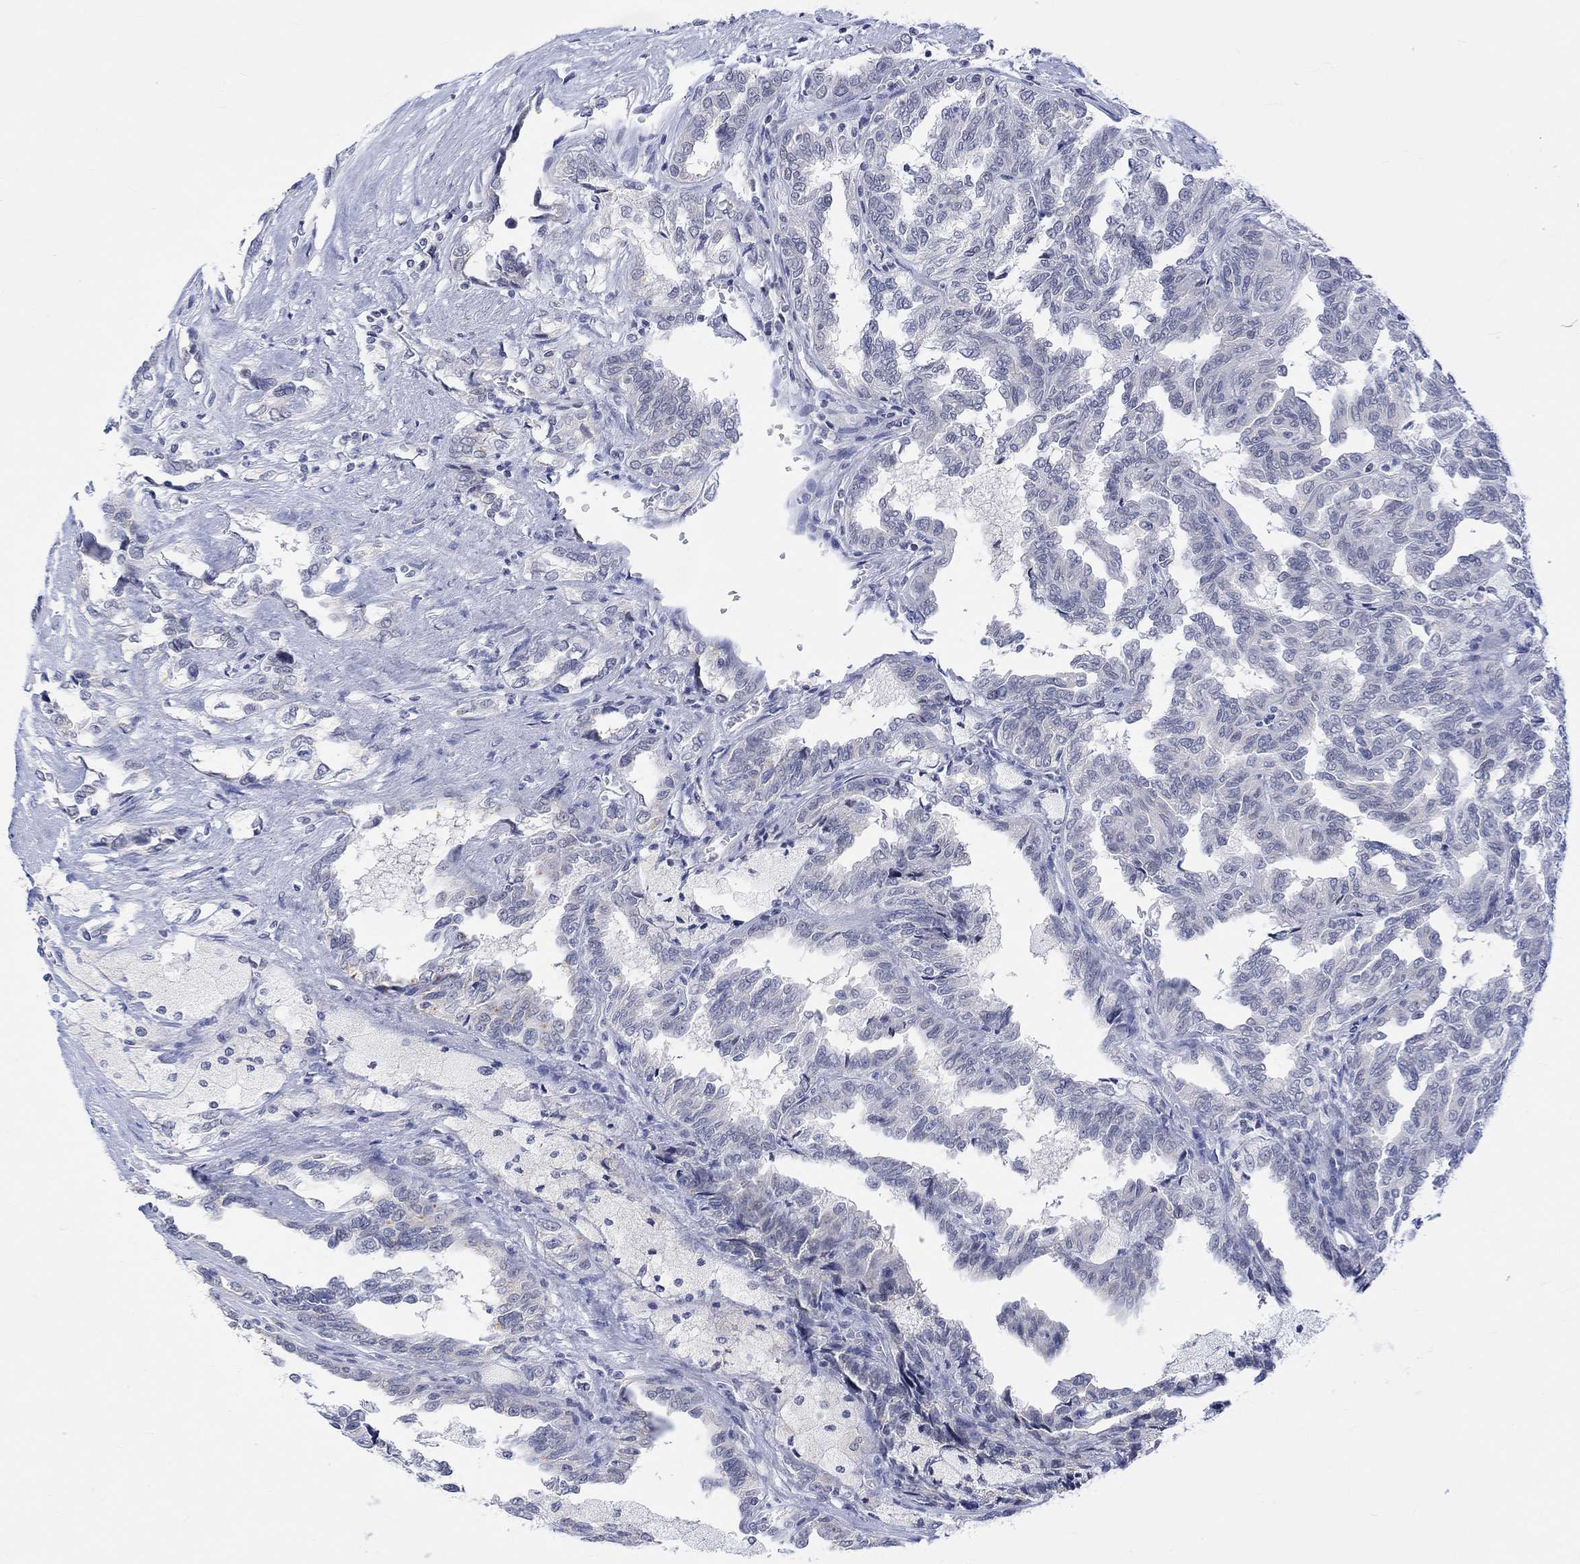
{"staining": {"intensity": "negative", "quantity": "none", "location": "none"}, "tissue": "renal cancer", "cell_type": "Tumor cells", "image_type": "cancer", "snomed": [{"axis": "morphology", "description": "Adenocarcinoma, NOS"}, {"axis": "topography", "description": "Kidney"}], "caption": "Tumor cells show no significant protein expression in renal adenocarcinoma.", "gene": "DCX", "patient": {"sex": "male", "age": 79}}